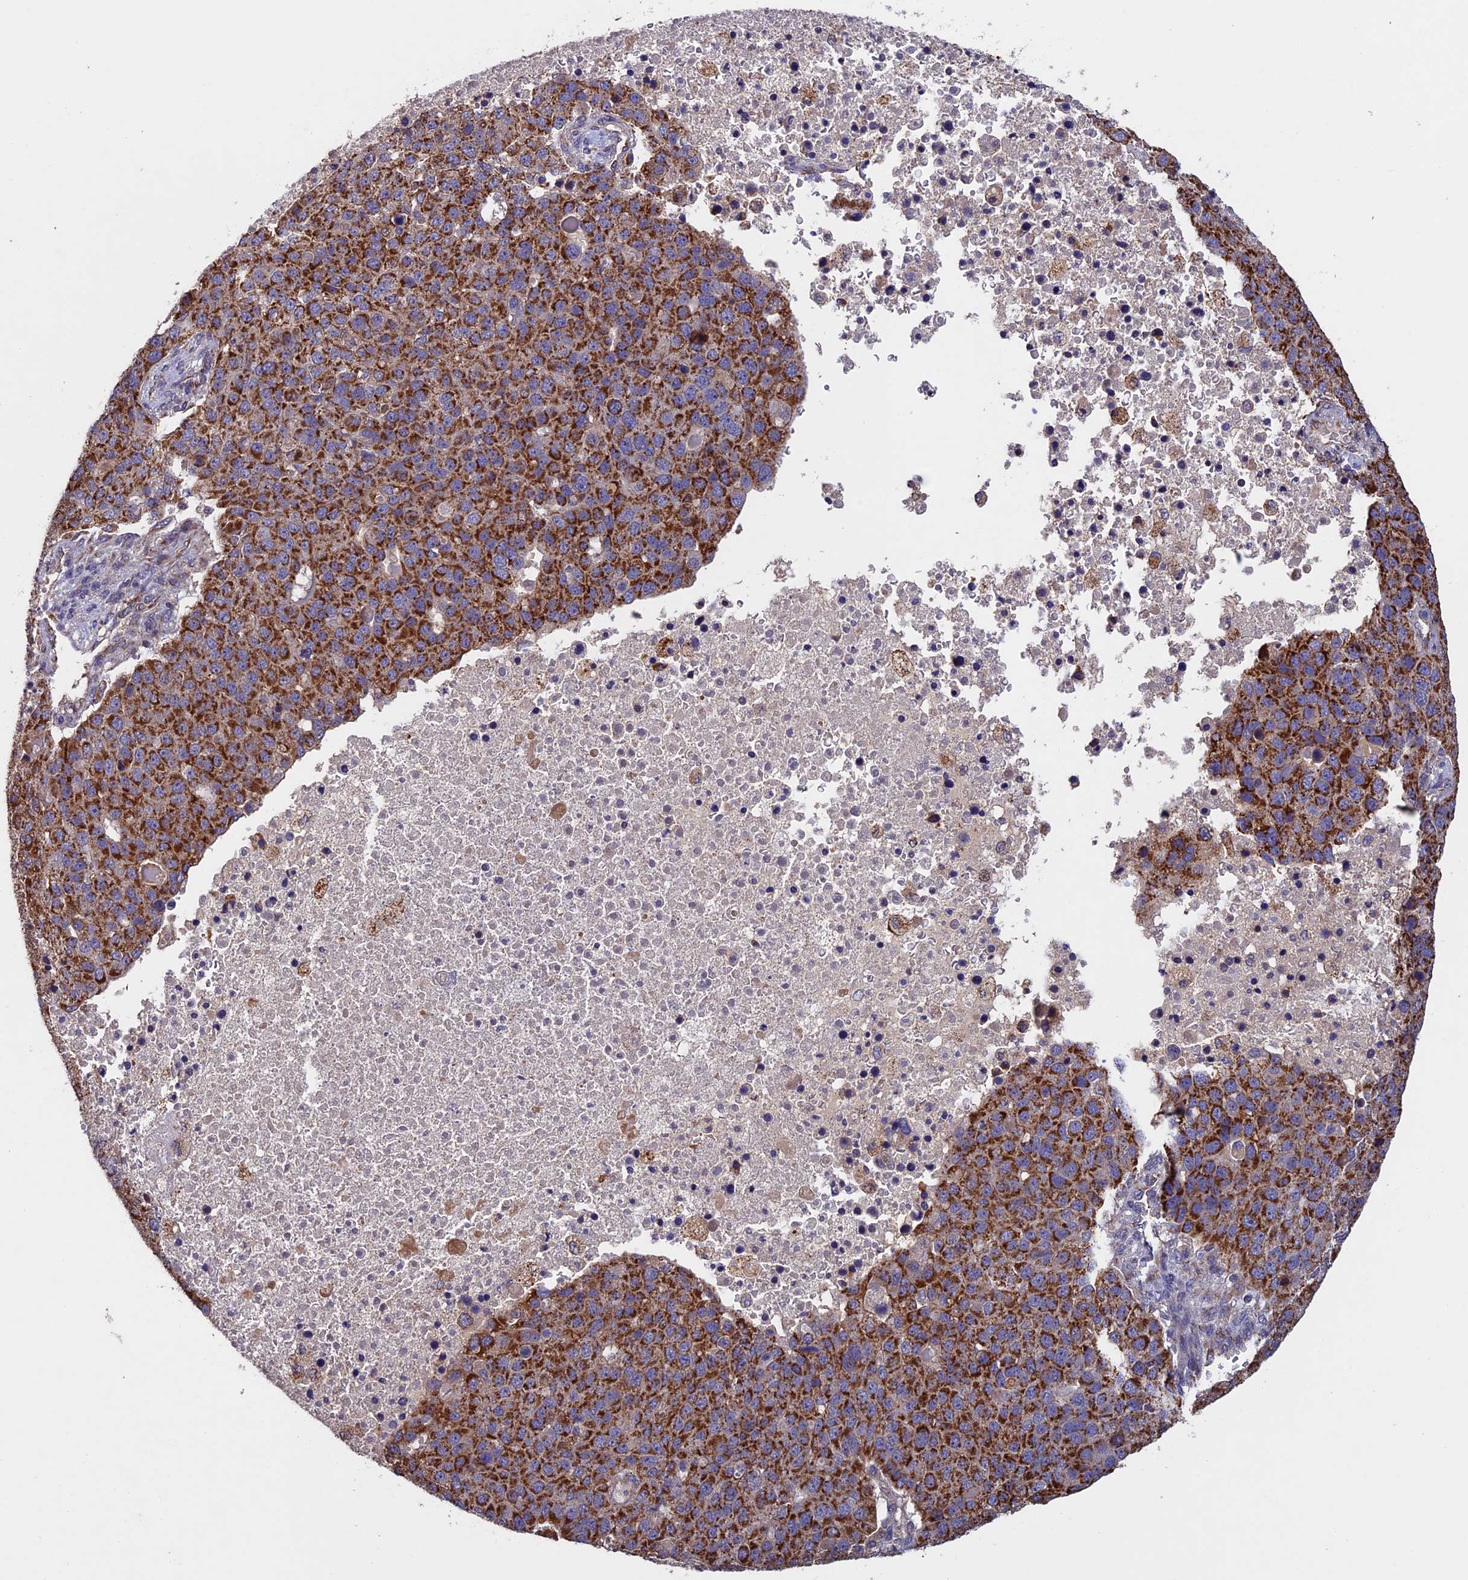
{"staining": {"intensity": "moderate", "quantity": ">75%", "location": "cytoplasmic/membranous"}, "tissue": "pancreatic cancer", "cell_type": "Tumor cells", "image_type": "cancer", "snomed": [{"axis": "morphology", "description": "Adenocarcinoma, NOS"}, {"axis": "topography", "description": "Pancreas"}], "caption": "Protein expression analysis of pancreatic cancer reveals moderate cytoplasmic/membranous staining in approximately >75% of tumor cells.", "gene": "RNF17", "patient": {"sex": "female", "age": 61}}